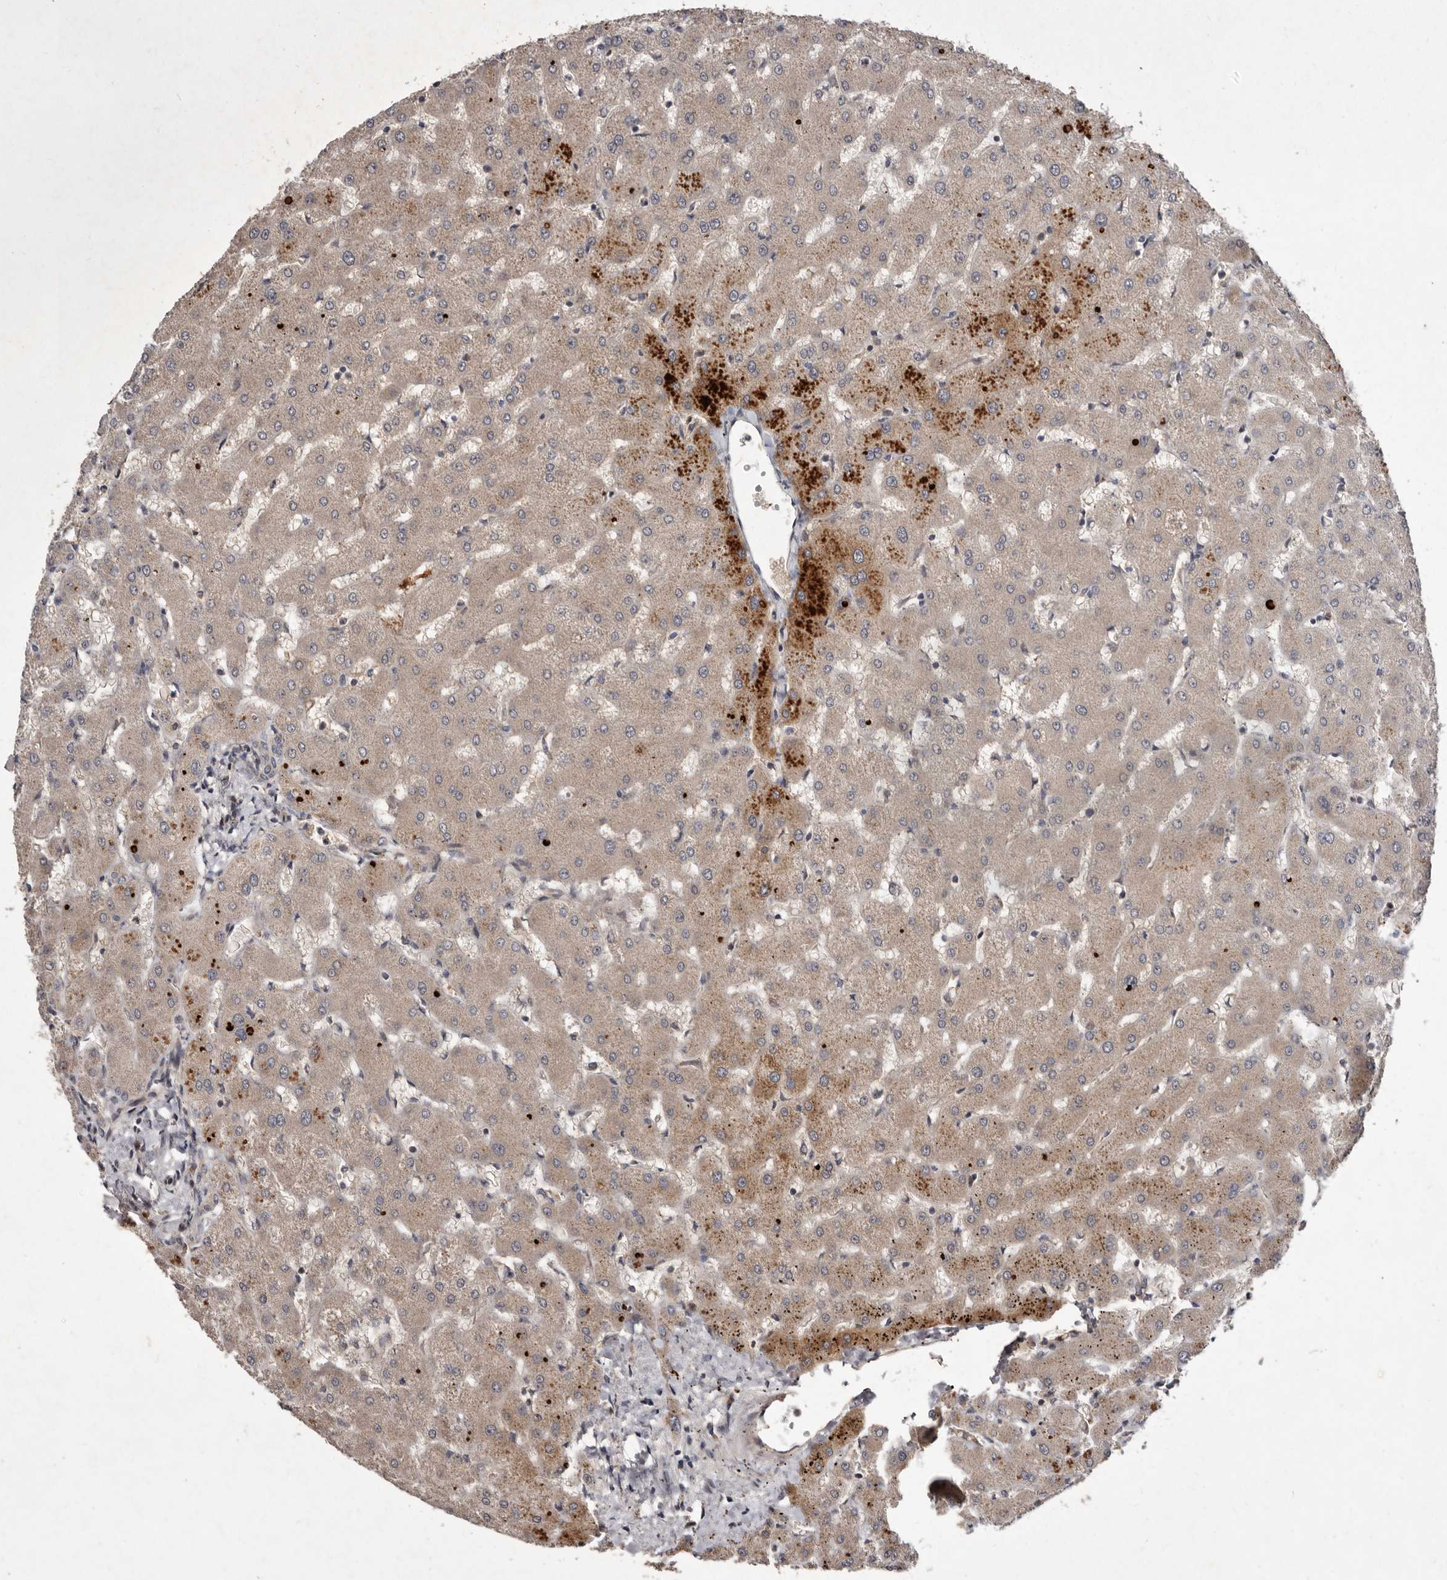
{"staining": {"intensity": "negative", "quantity": "none", "location": "none"}, "tissue": "liver", "cell_type": "Cholangiocytes", "image_type": "normal", "snomed": [{"axis": "morphology", "description": "Normal tissue, NOS"}, {"axis": "topography", "description": "Liver"}], "caption": "Cholangiocytes show no significant staining in normal liver. (Stains: DAB (3,3'-diaminobenzidine) immunohistochemistry (IHC) with hematoxylin counter stain, Microscopy: brightfield microscopy at high magnification).", "gene": "FLAD1", "patient": {"sex": "female", "age": 63}}